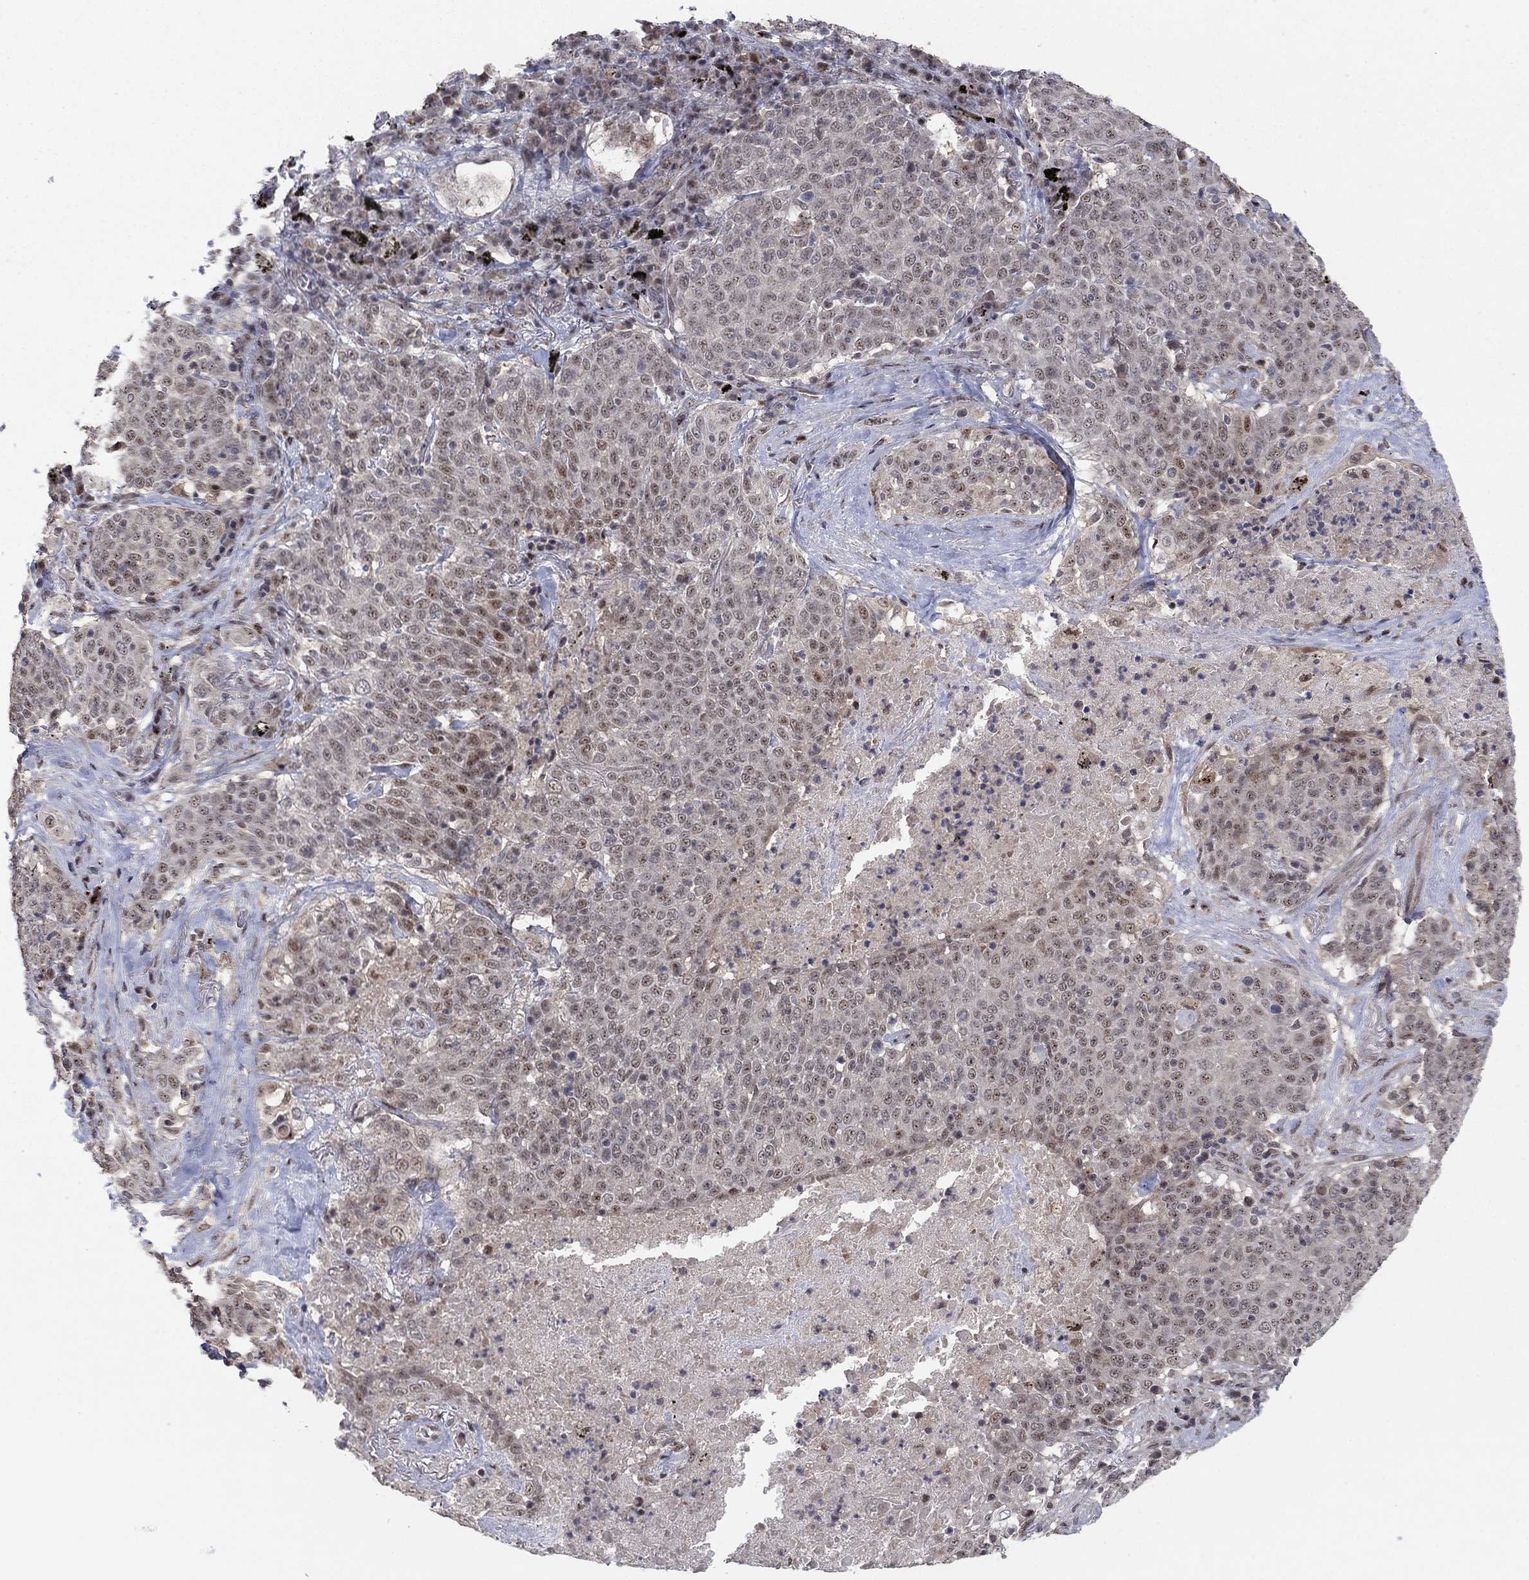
{"staining": {"intensity": "weak", "quantity": "<25%", "location": "cytoplasmic/membranous"}, "tissue": "lung cancer", "cell_type": "Tumor cells", "image_type": "cancer", "snomed": [{"axis": "morphology", "description": "Squamous cell carcinoma, NOS"}, {"axis": "topography", "description": "Lung"}], "caption": "Human lung cancer stained for a protein using immunohistochemistry reveals no expression in tumor cells.", "gene": "ZNF395", "patient": {"sex": "male", "age": 82}}